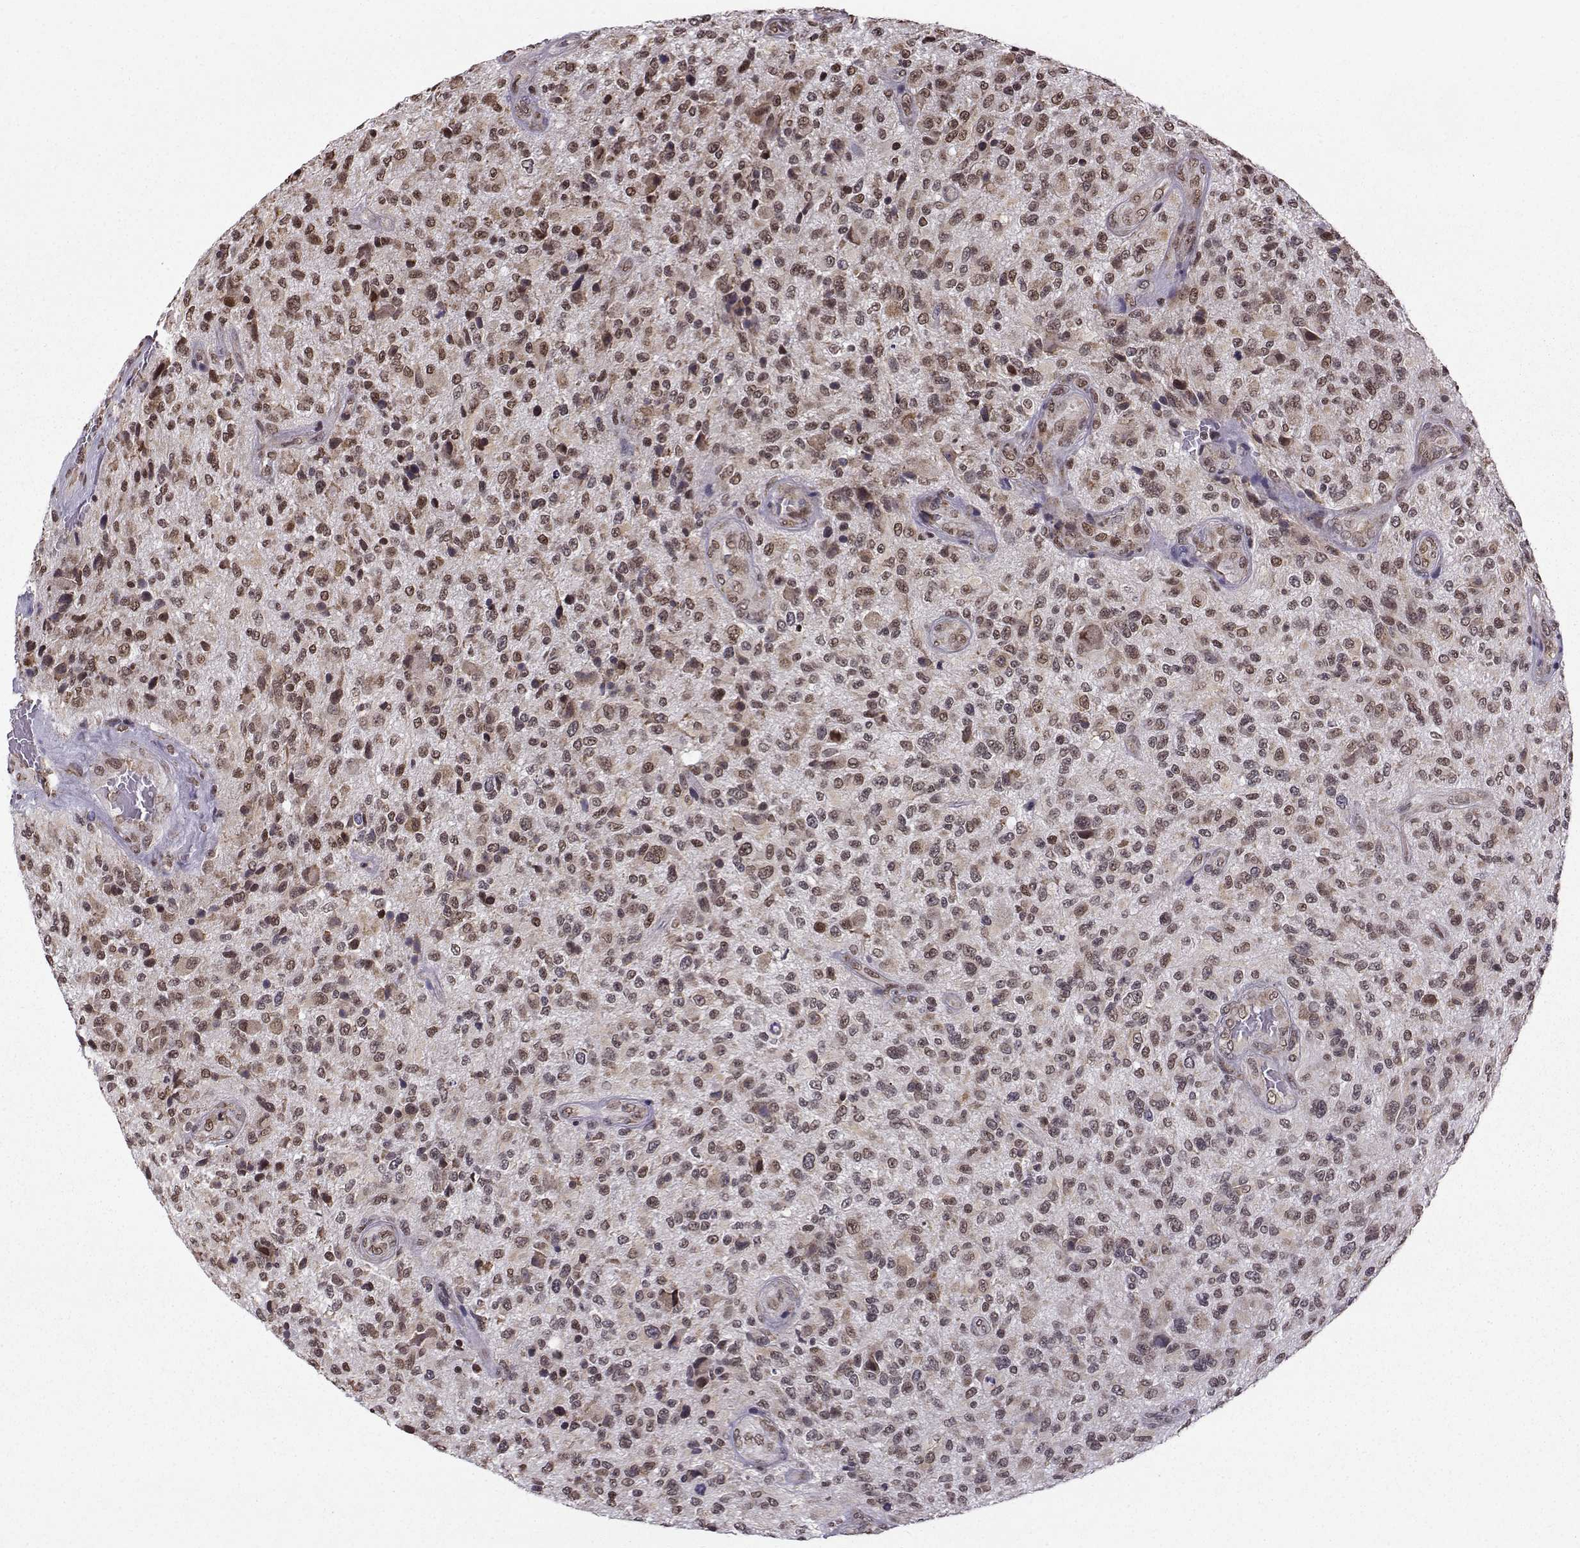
{"staining": {"intensity": "moderate", "quantity": ">75%", "location": "nuclear"}, "tissue": "glioma", "cell_type": "Tumor cells", "image_type": "cancer", "snomed": [{"axis": "morphology", "description": "Glioma, malignant, High grade"}, {"axis": "topography", "description": "Brain"}], "caption": "IHC histopathology image of high-grade glioma (malignant) stained for a protein (brown), which reveals medium levels of moderate nuclear staining in approximately >75% of tumor cells.", "gene": "EZH1", "patient": {"sex": "male", "age": 47}}